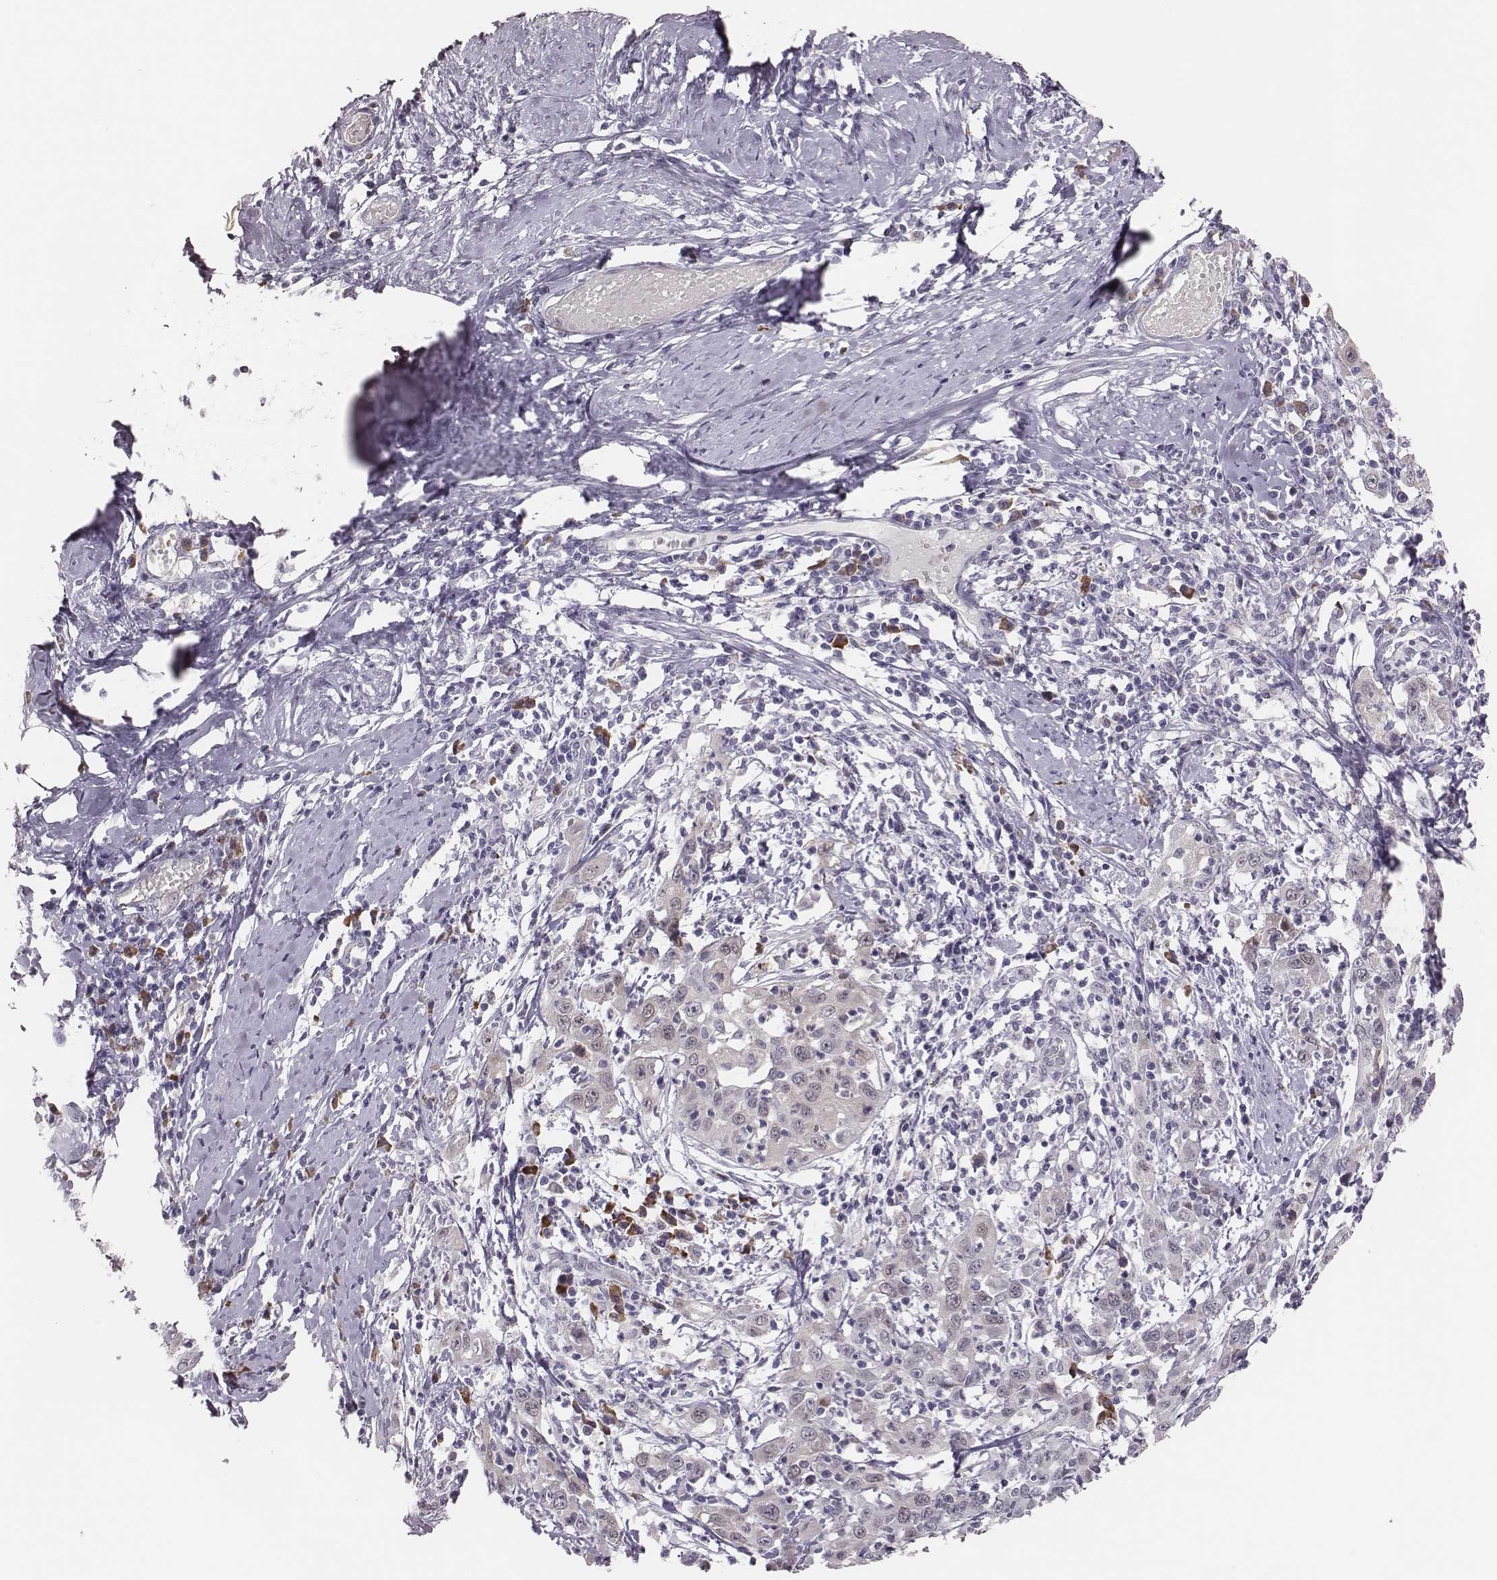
{"staining": {"intensity": "negative", "quantity": "none", "location": "none"}, "tissue": "cervical cancer", "cell_type": "Tumor cells", "image_type": "cancer", "snomed": [{"axis": "morphology", "description": "Squamous cell carcinoma, NOS"}, {"axis": "topography", "description": "Cervix"}], "caption": "There is no significant expression in tumor cells of cervical cancer (squamous cell carcinoma). (DAB immunohistochemistry (IHC) visualized using brightfield microscopy, high magnification).", "gene": "PBK", "patient": {"sex": "female", "age": 46}}